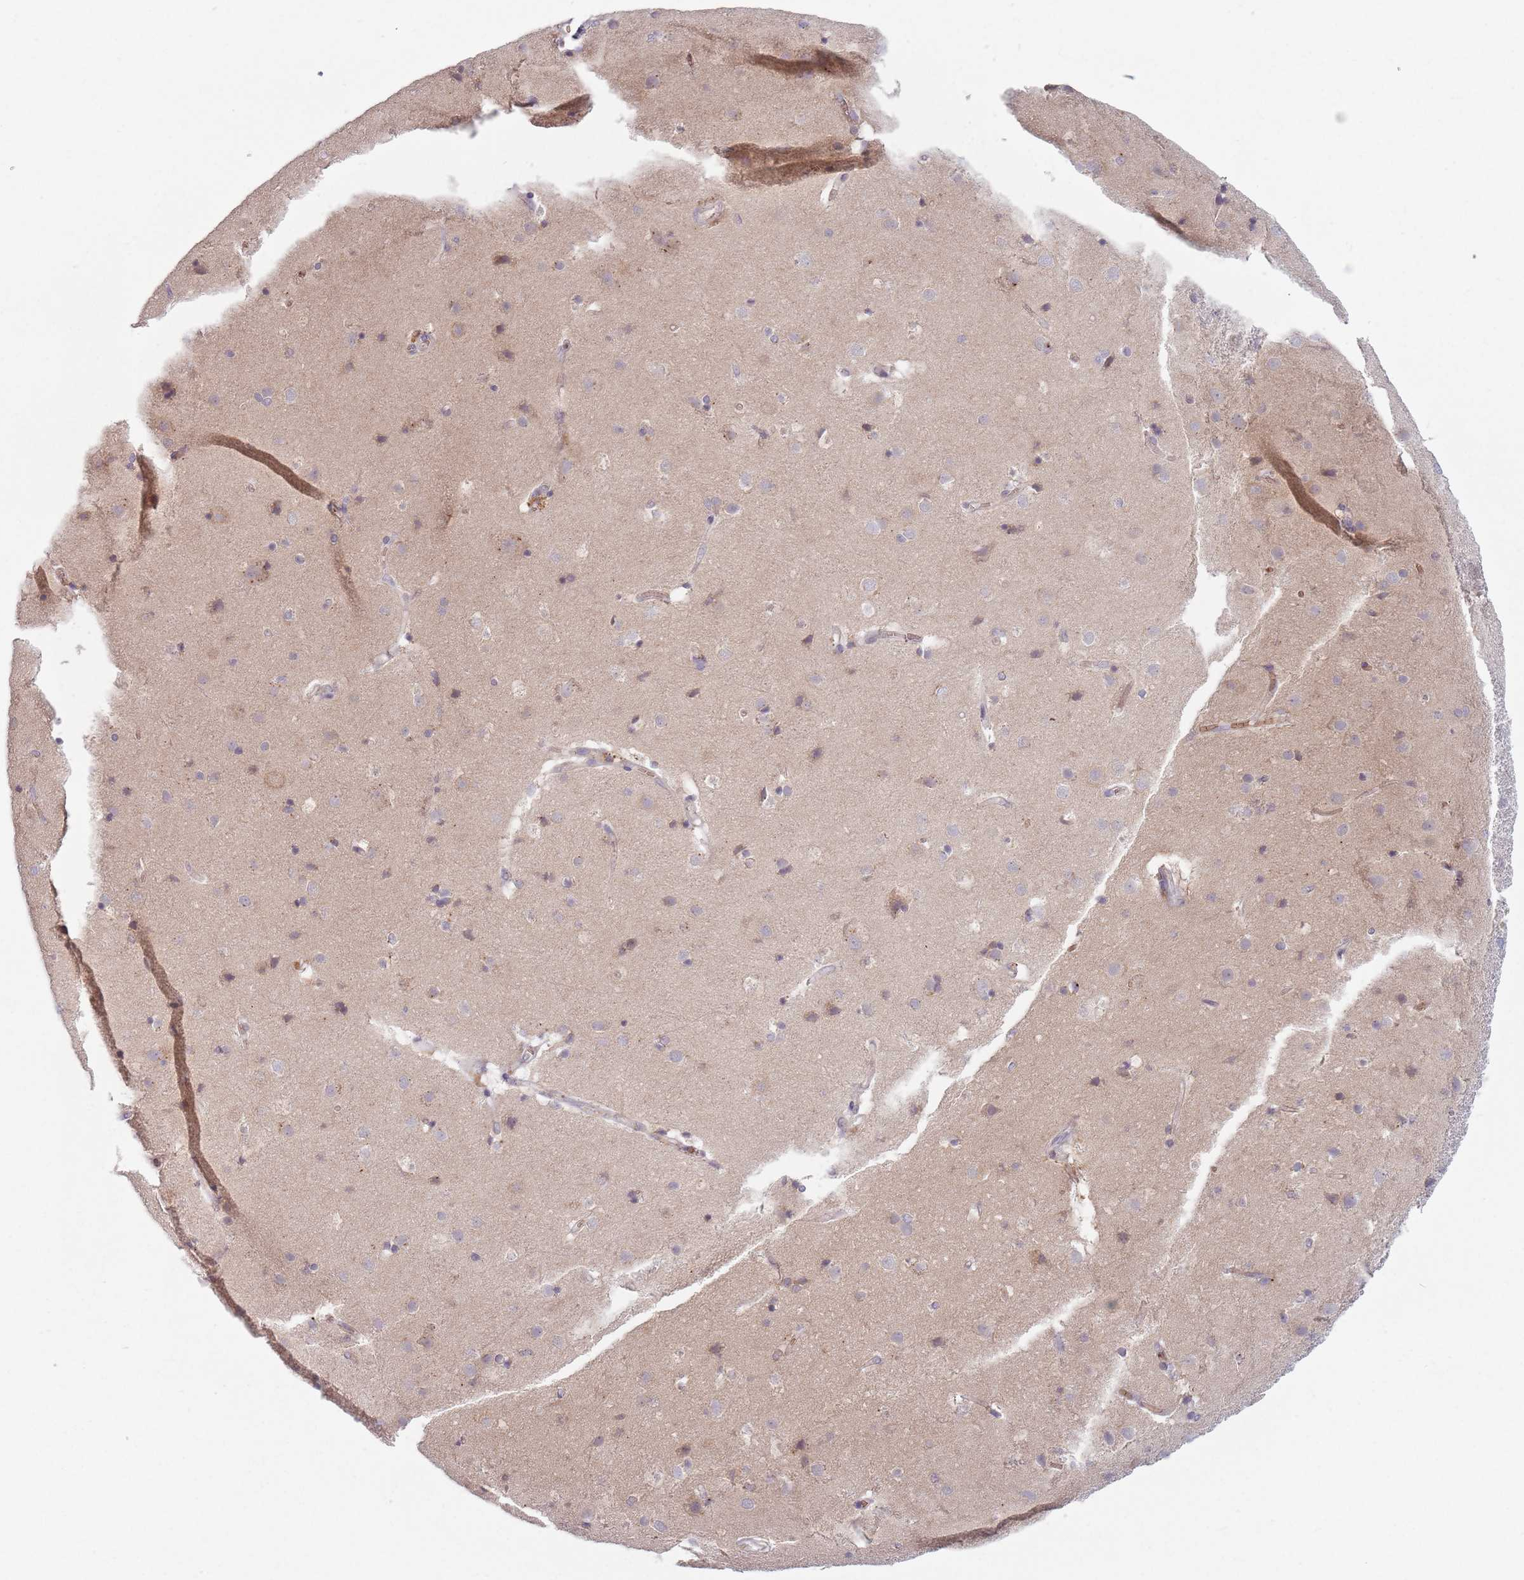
{"staining": {"intensity": "weak", "quantity": ">75%", "location": "cytoplasmic/membranous"}, "tissue": "cerebral cortex", "cell_type": "Endothelial cells", "image_type": "normal", "snomed": [{"axis": "morphology", "description": "Normal tissue, NOS"}, {"axis": "topography", "description": "Cerebral cortex"}], "caption": "Cerebral cortex stained with a brown dye exhibits weak cytoplasmic/membranous positive expression in about >75% of endothelial cells.", "gene": "ASB13", "patient": {"sex": "male", "age": 54}}